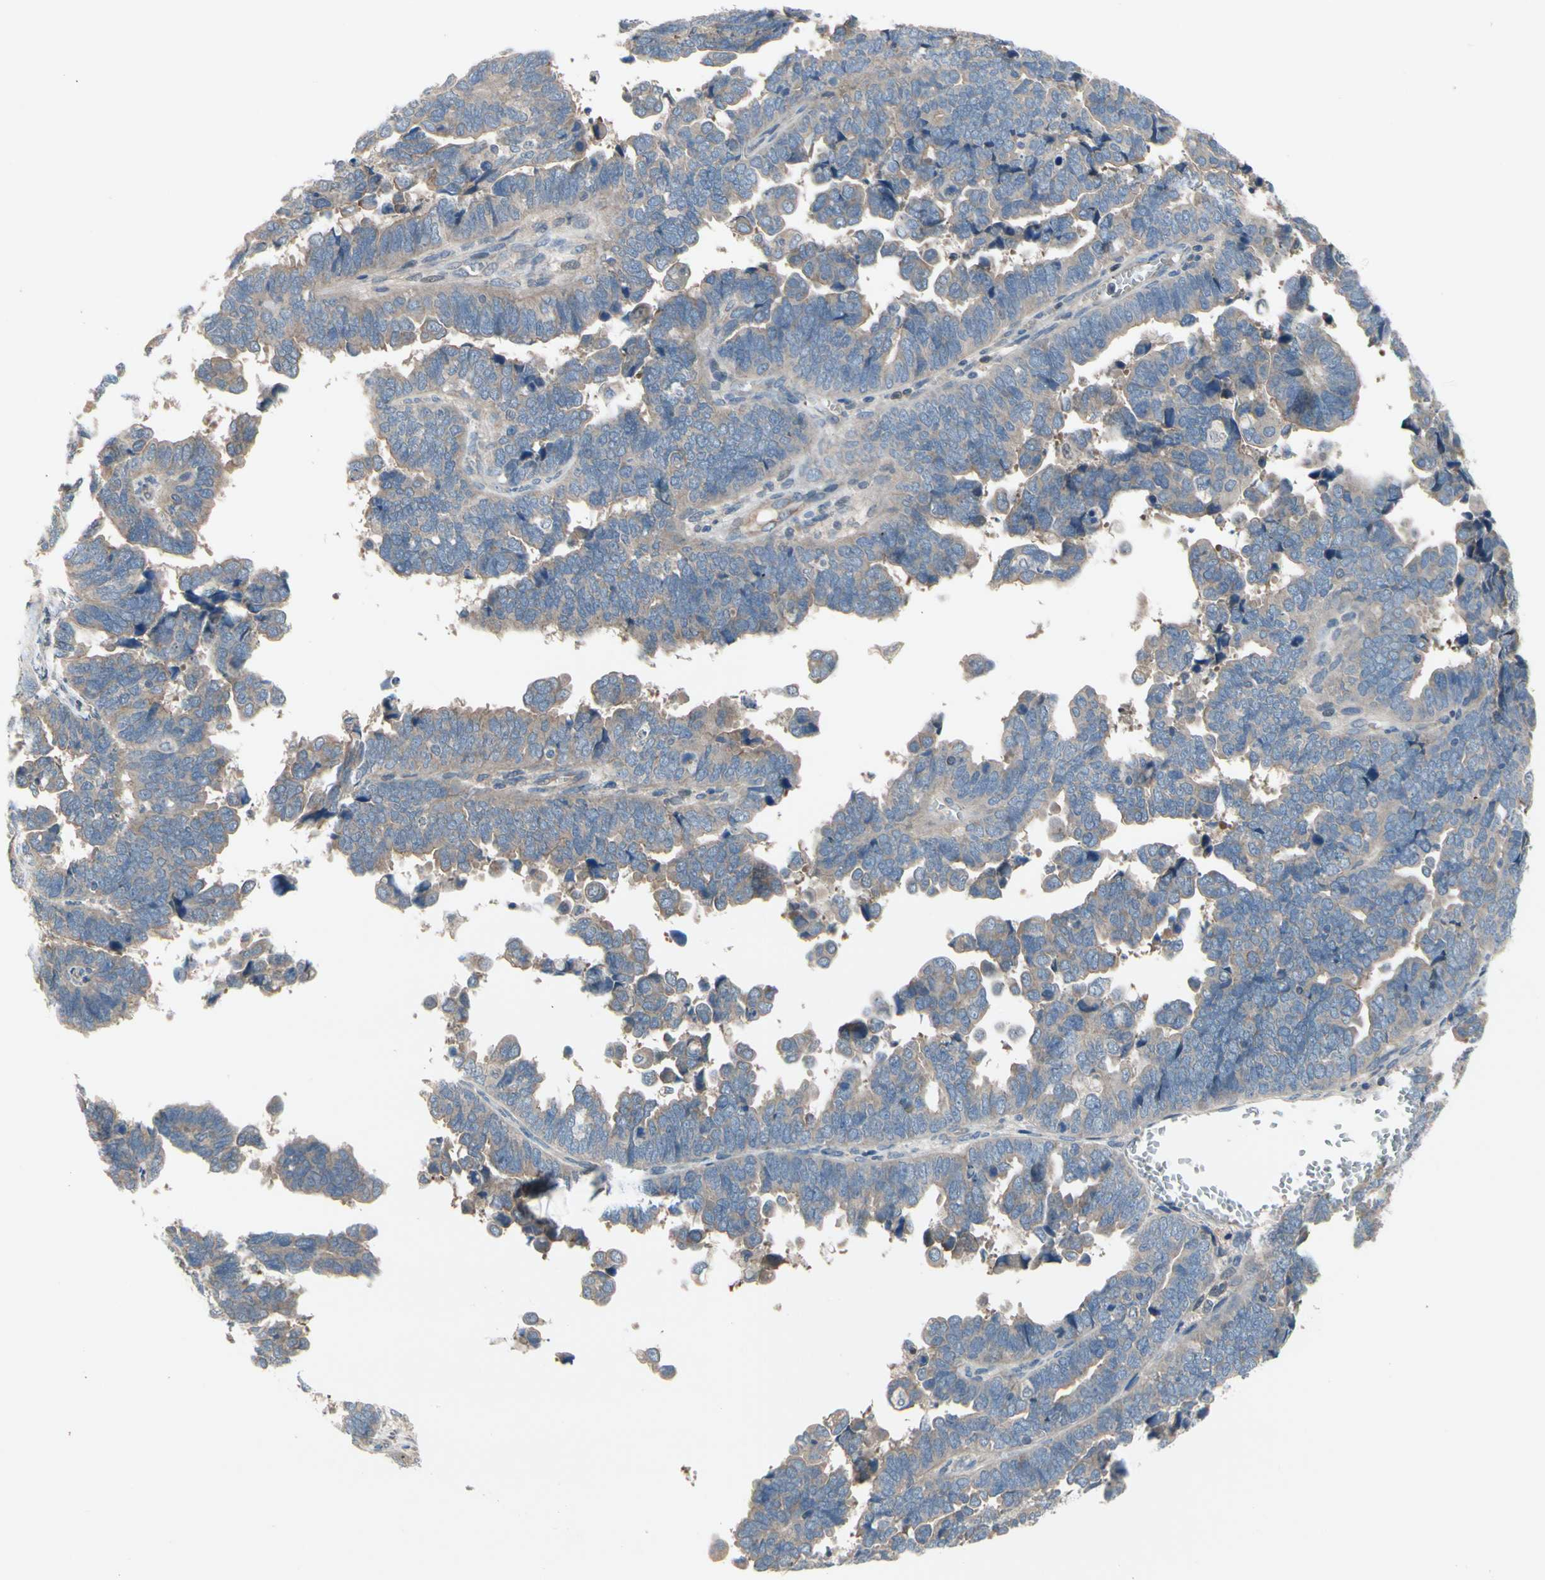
{"staining": {"intensity": "weak", "quantity": ">75%", "location": "cytoplasmic/membranous"}, "tissue": "endometrial cancer", "cell_type": "Tumor cells", "image_type": "cancer", "snomed": [{"axis": "morphology", "description": "Adenocarcinoma, NOS"}, {"axis": "topography", "description": "Endometrium"}], "caption": "IHC micrograph of neoplastic tissue: human adenocarcinoma (endometrial) stained using IHC reveals low levels of weak protein expression localized specifically in the cytoplasmic/membranous of tumor cells, appearing as a cytoplasmic/membranous brown color.", "gene": "ICAM5", "patient": {"sex": "female", "age": 75}}